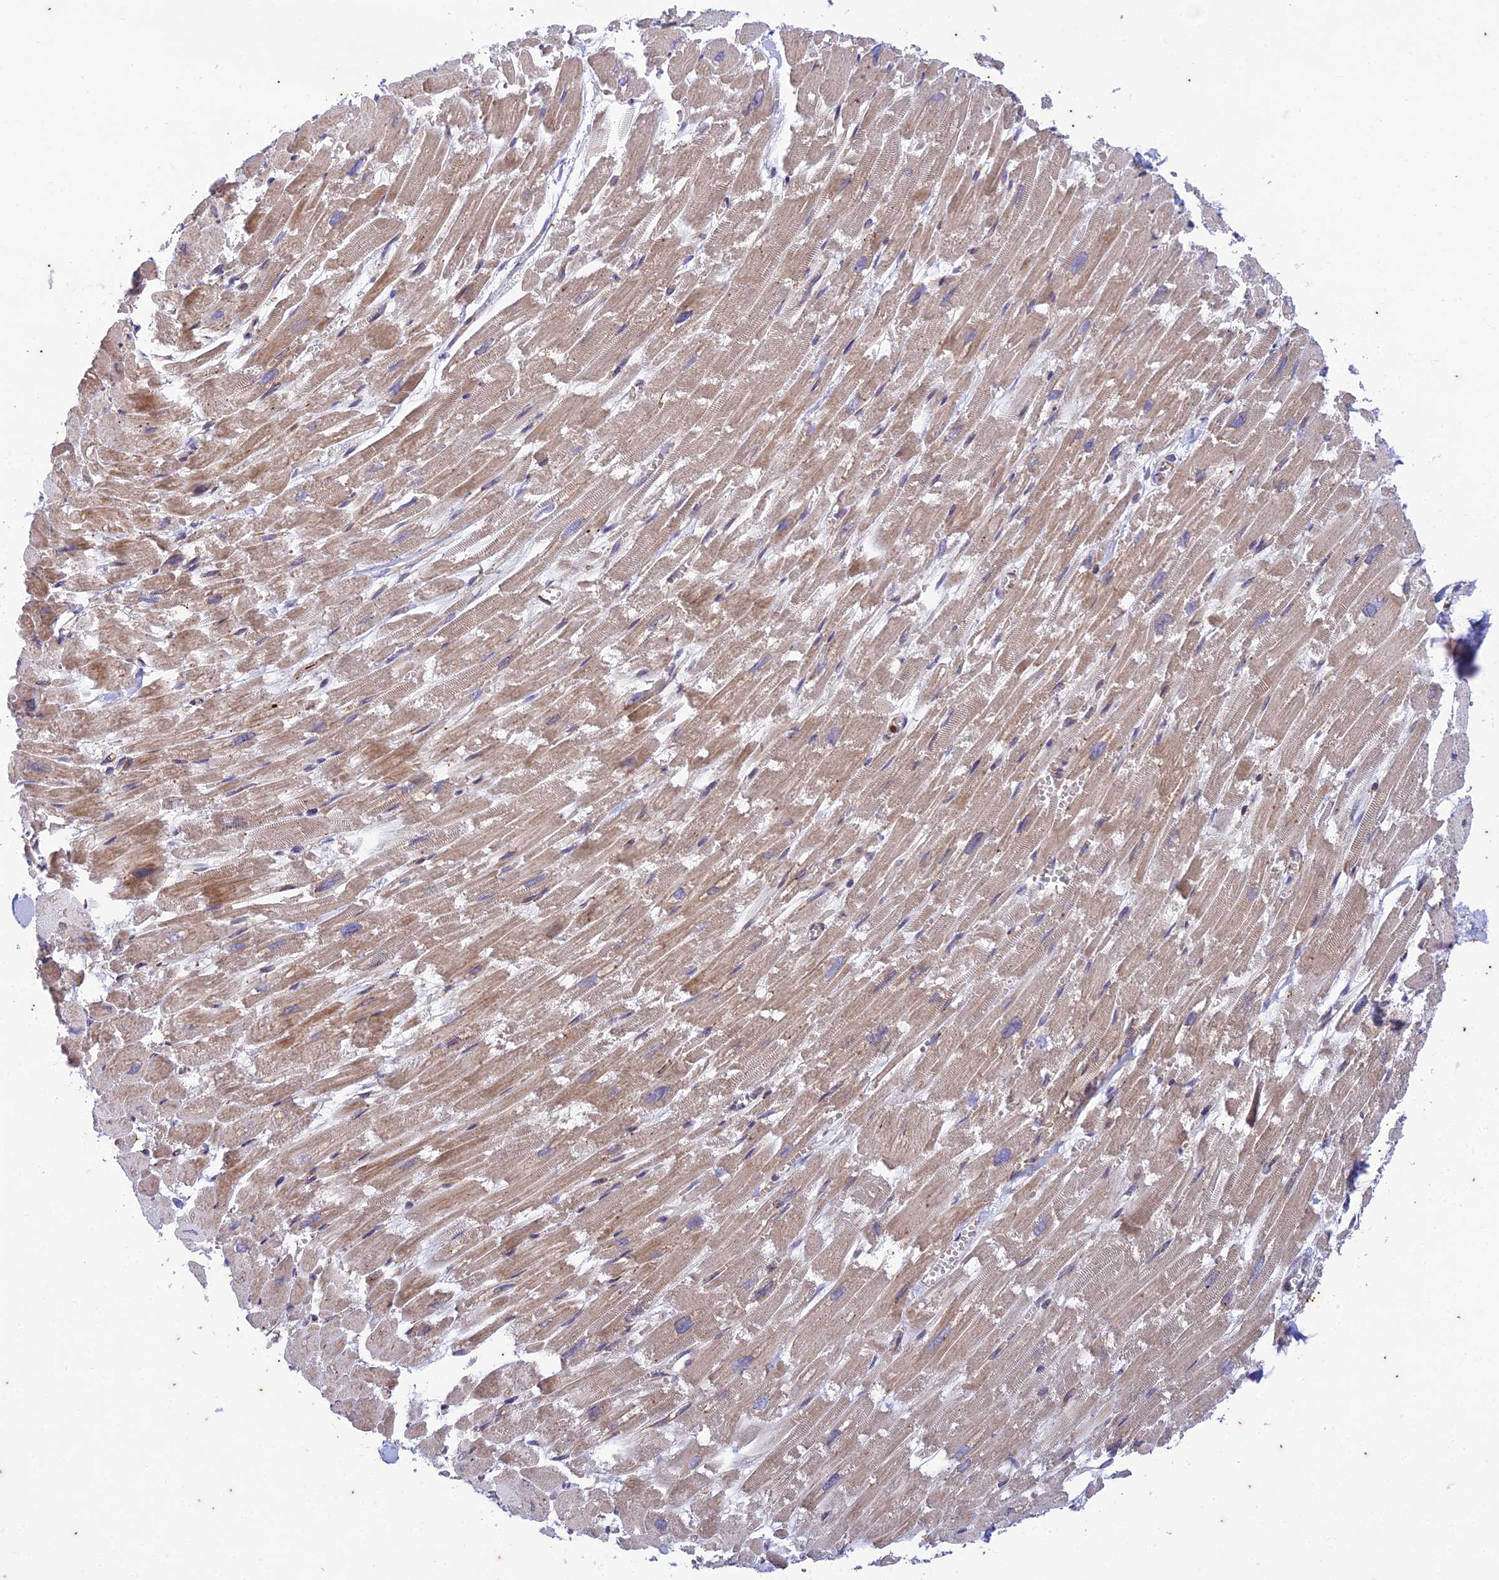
{"staining": {"intensity": "moderate", "quantity": "25%-75%", "location": "cytoplasmic/membranous"}, "tissue": "heart muscle", "cell_type": "Cardiomyocytes", "image_type": "normal", "snomed": [{"axis": "morphology", "description": "Normal tissue, NOS"}, {"axis": "topography", "description": "Heart"}], "caption": "Benign heart muscle exhibits moderate cytoplasmic/membranous staining in approximately 25%-75% of cardiomyocytes, visualized by immunohistochemistry. Immunohistochemistry (ihc) stains the protein in brown and the nuclei are stained blue.", "gene": "PIMREG", "patient": {"sex": "male", "age": 54}}